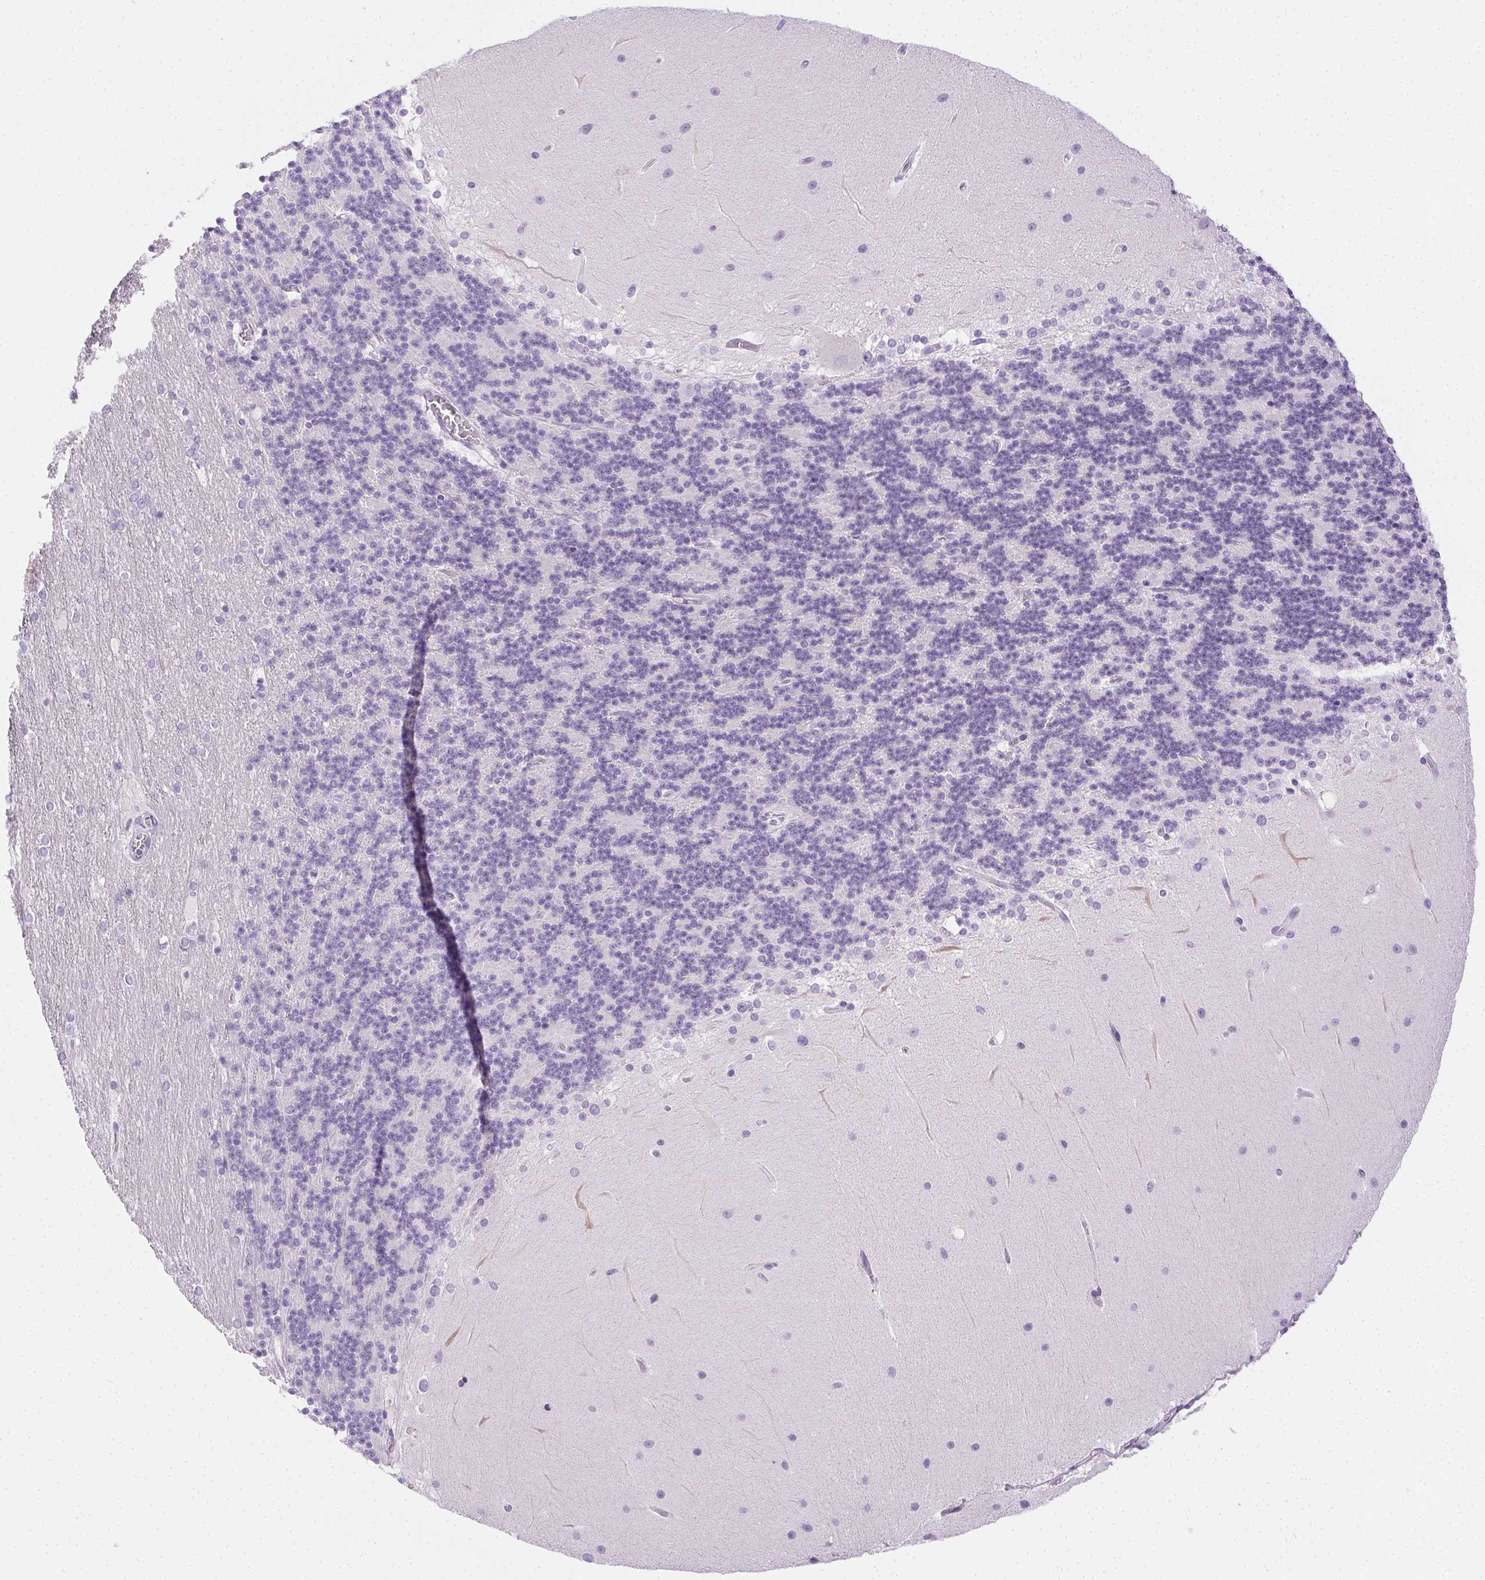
{"staining": {"intensity": "negative", "quantity": "none", "location": "none"}, "tissue": "cerebellum", "cell_type": "Cells in granular layer", "image_type": "normal", "snomed": [{"axis": "morphology", "description": "Normal tissue, NOS"}, {"axis": "topography", "description": "Cerebellum"}], "caption": "IHC photomicrograph of benign human cerebellum stained for a protein (brown), which demonstrates no expression in cells in granular layer. The staining is performed using DAB (3,3'-diaminobenzidine) brown chromogen with nuclei counter-stained in using hematoxylin.", "gene": "C20orf85", "patient": {"sex": "female", "age": 19}}